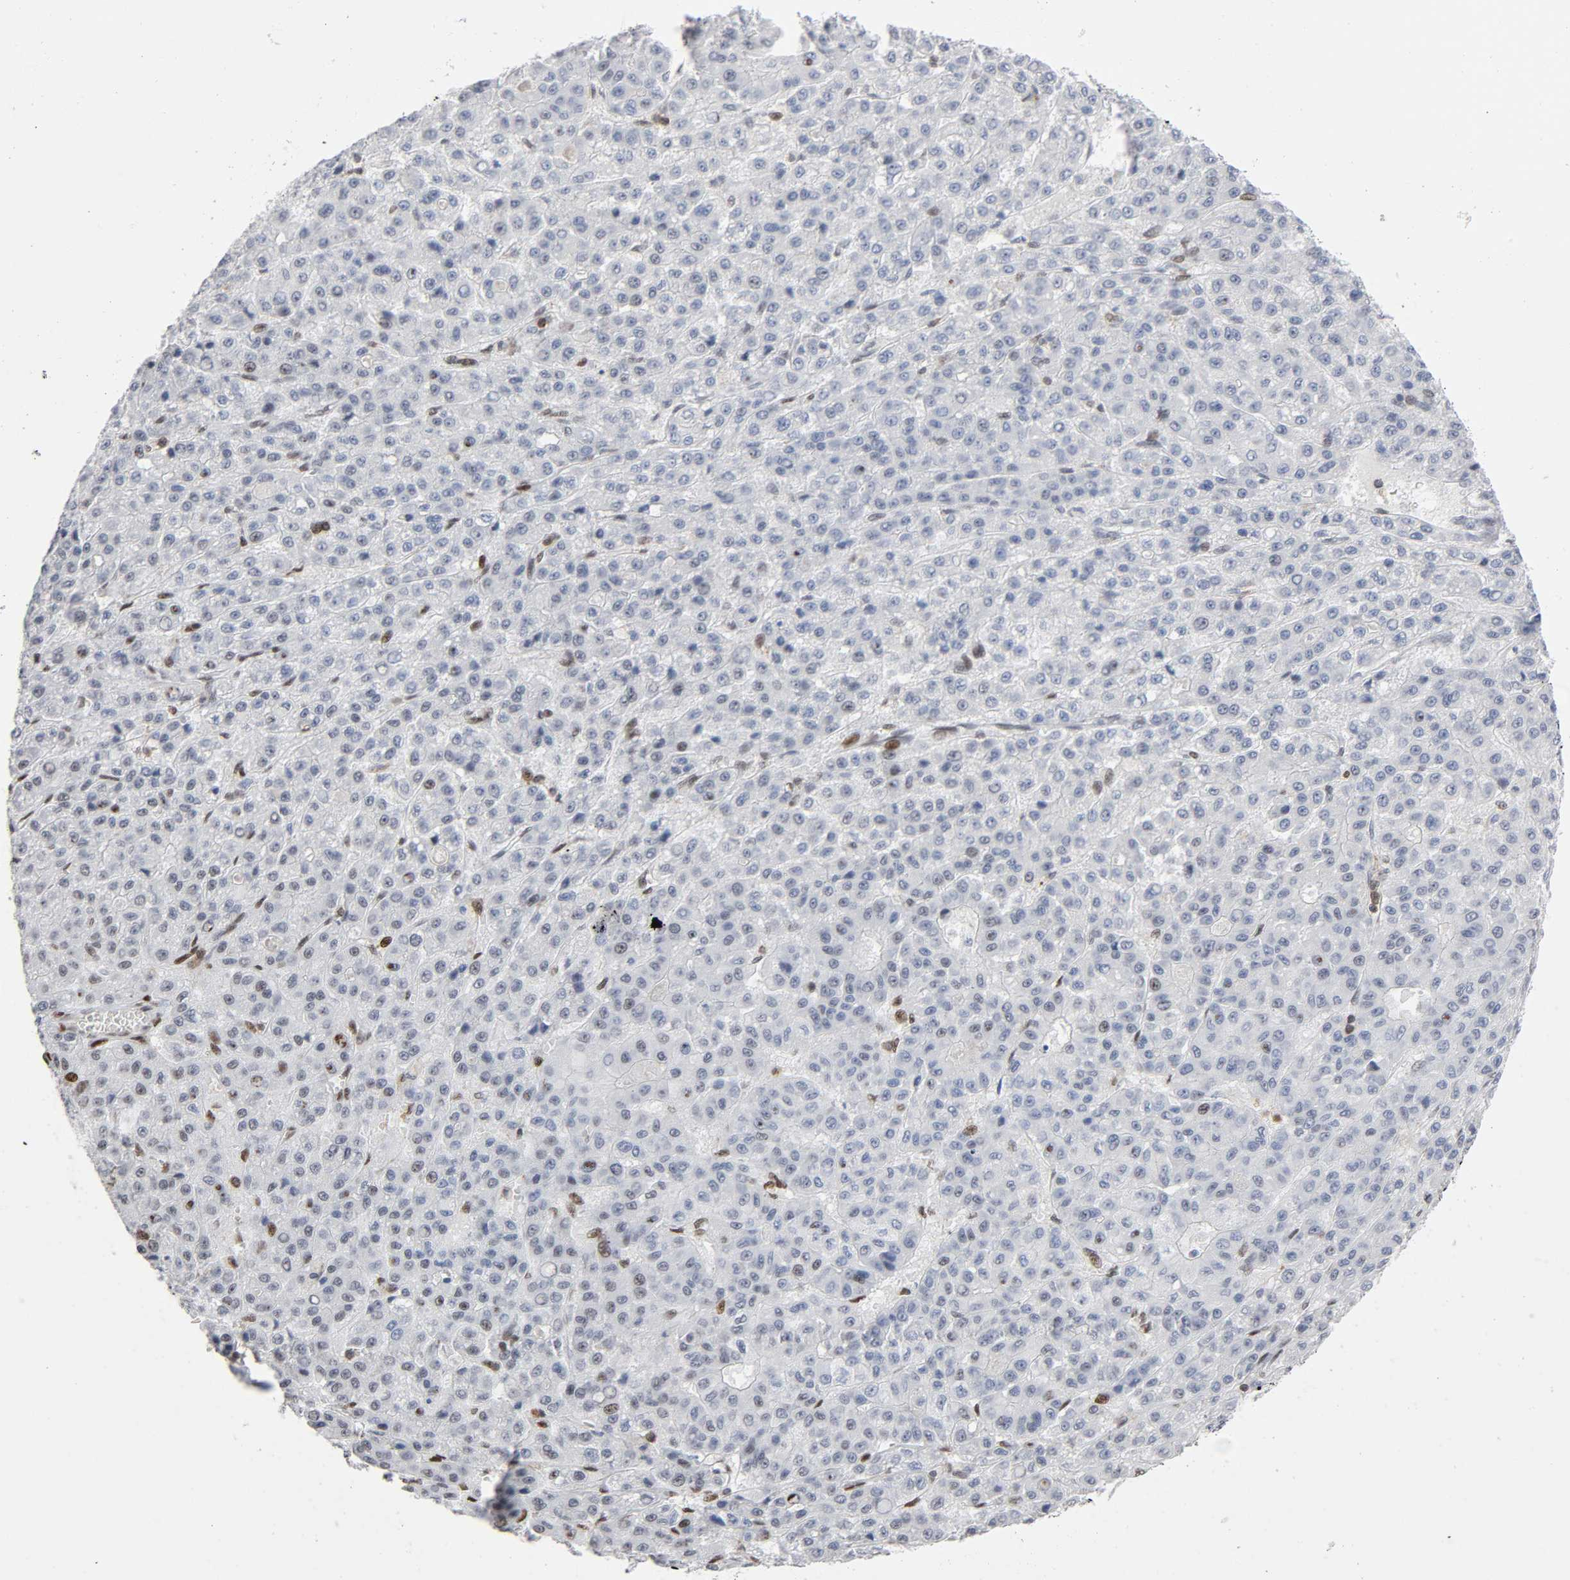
{"staining": {"intensity": "weak", "quantity": "<25%", "location": "nuclear"}, "tissue": "liver cancer", "cell_type": "Tumor cells", "image_type": "cancer", "snomed": [{"axis": "morphology", "description": "Carcinoma, Hepatocellular, NOS"}, {"axis": "topography", "description": "Liver"}], "caption": "Immunohistochemical staining of human liver cancer reveals no significant expression in tumor cells.", "gene": "WAS", "patient": {"sex": "male", "age": 70}}